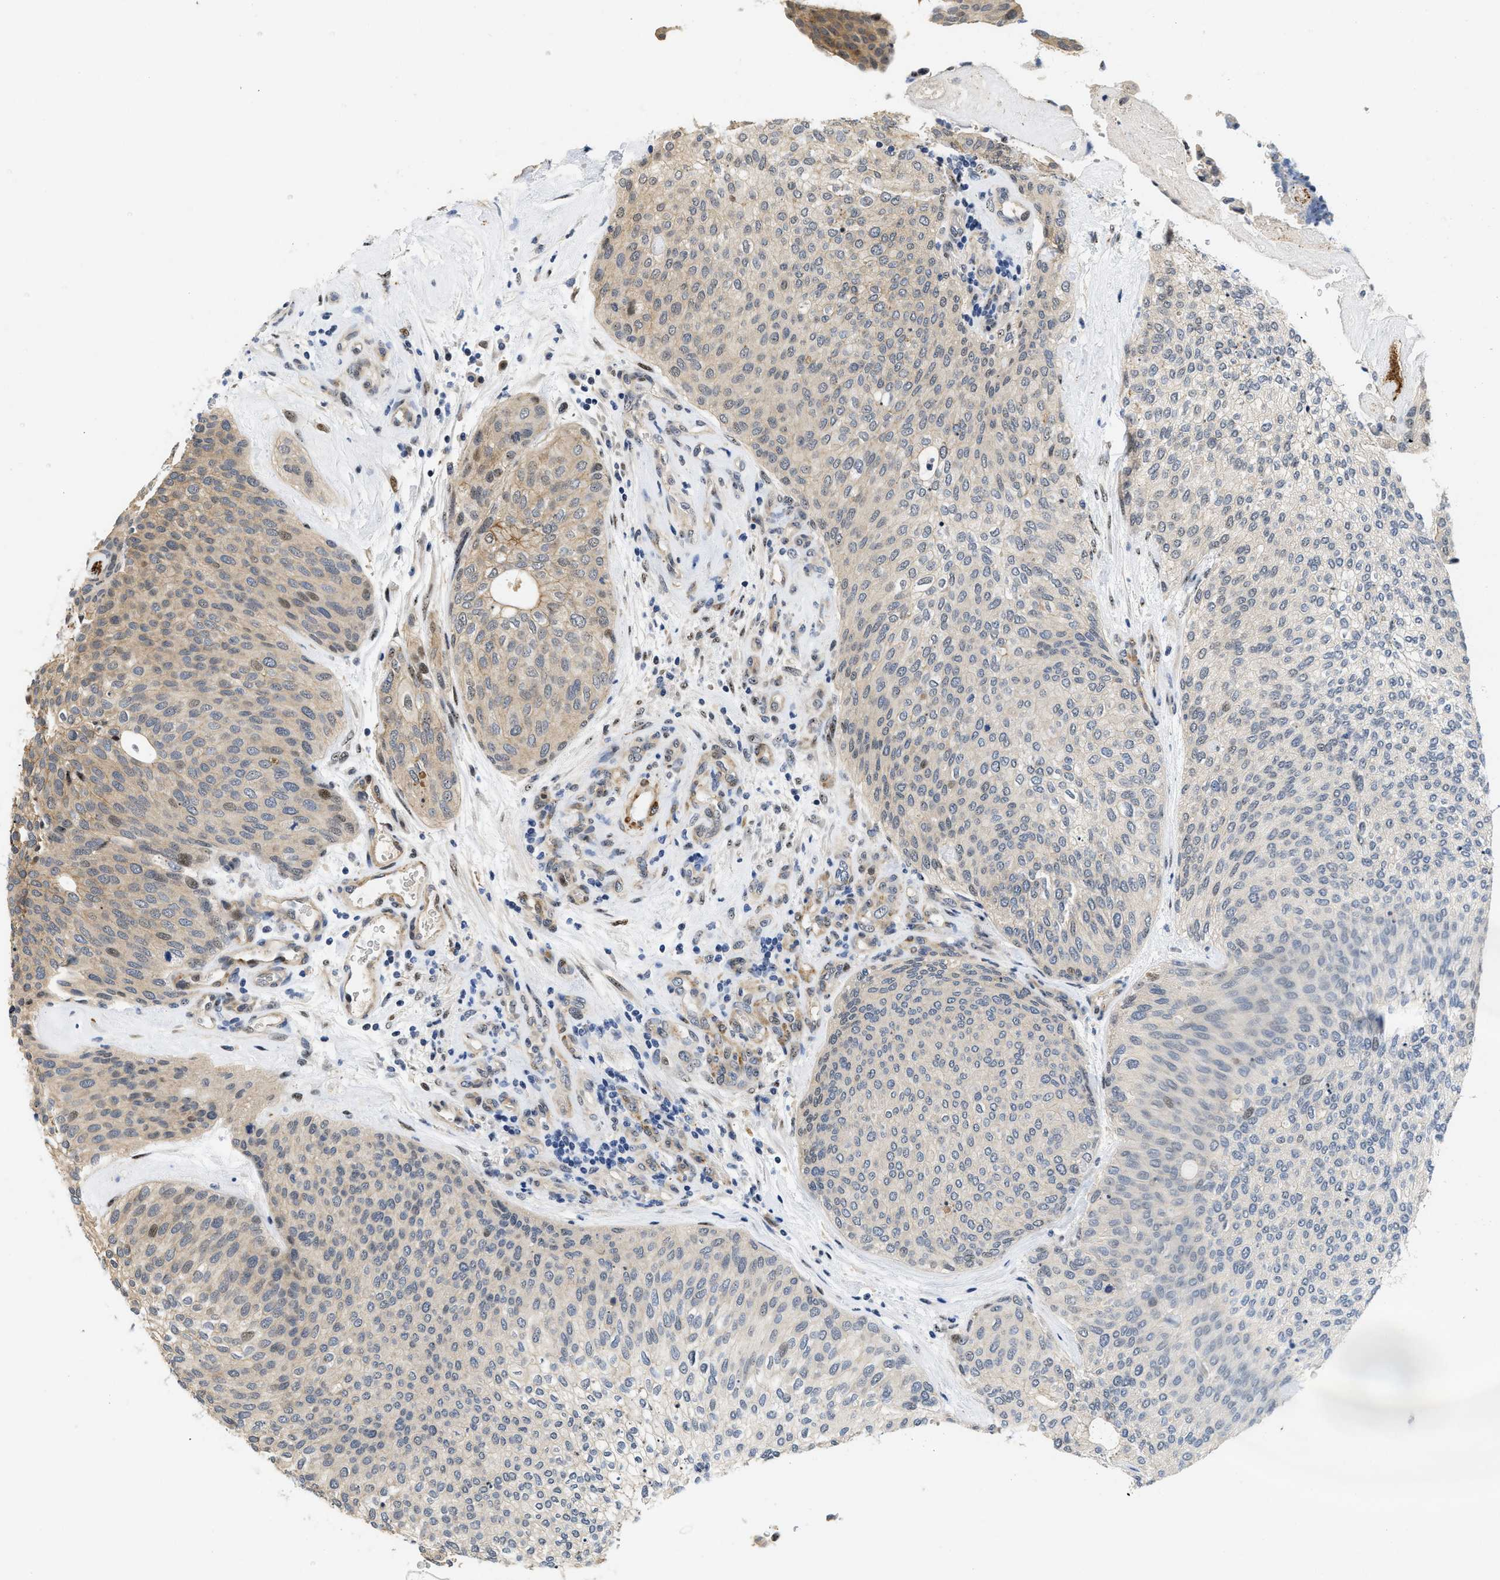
{"staining": {"intensity": "weak", "quantity": "25%-75%", "location": "cytoplasmic/membranous"}, "tissue": "urothelial cancer", "cell_type": "Tumor cells", "image_type": "cancer", "snomed": [{"axis": "morphology", "description": "Urothelial carcinoma, Low grade"}, {"axis": "topography", "description": "Urinary bladder"}], "caption": "An IHC histopathology image of tumor tissue is shown. Protein staining in brown shows weak cytoplasmic/membranous positivity in urothelial cancer within tumor cells.", "gene": "VIP", "patient": {"sex": "female", "age": 79}}